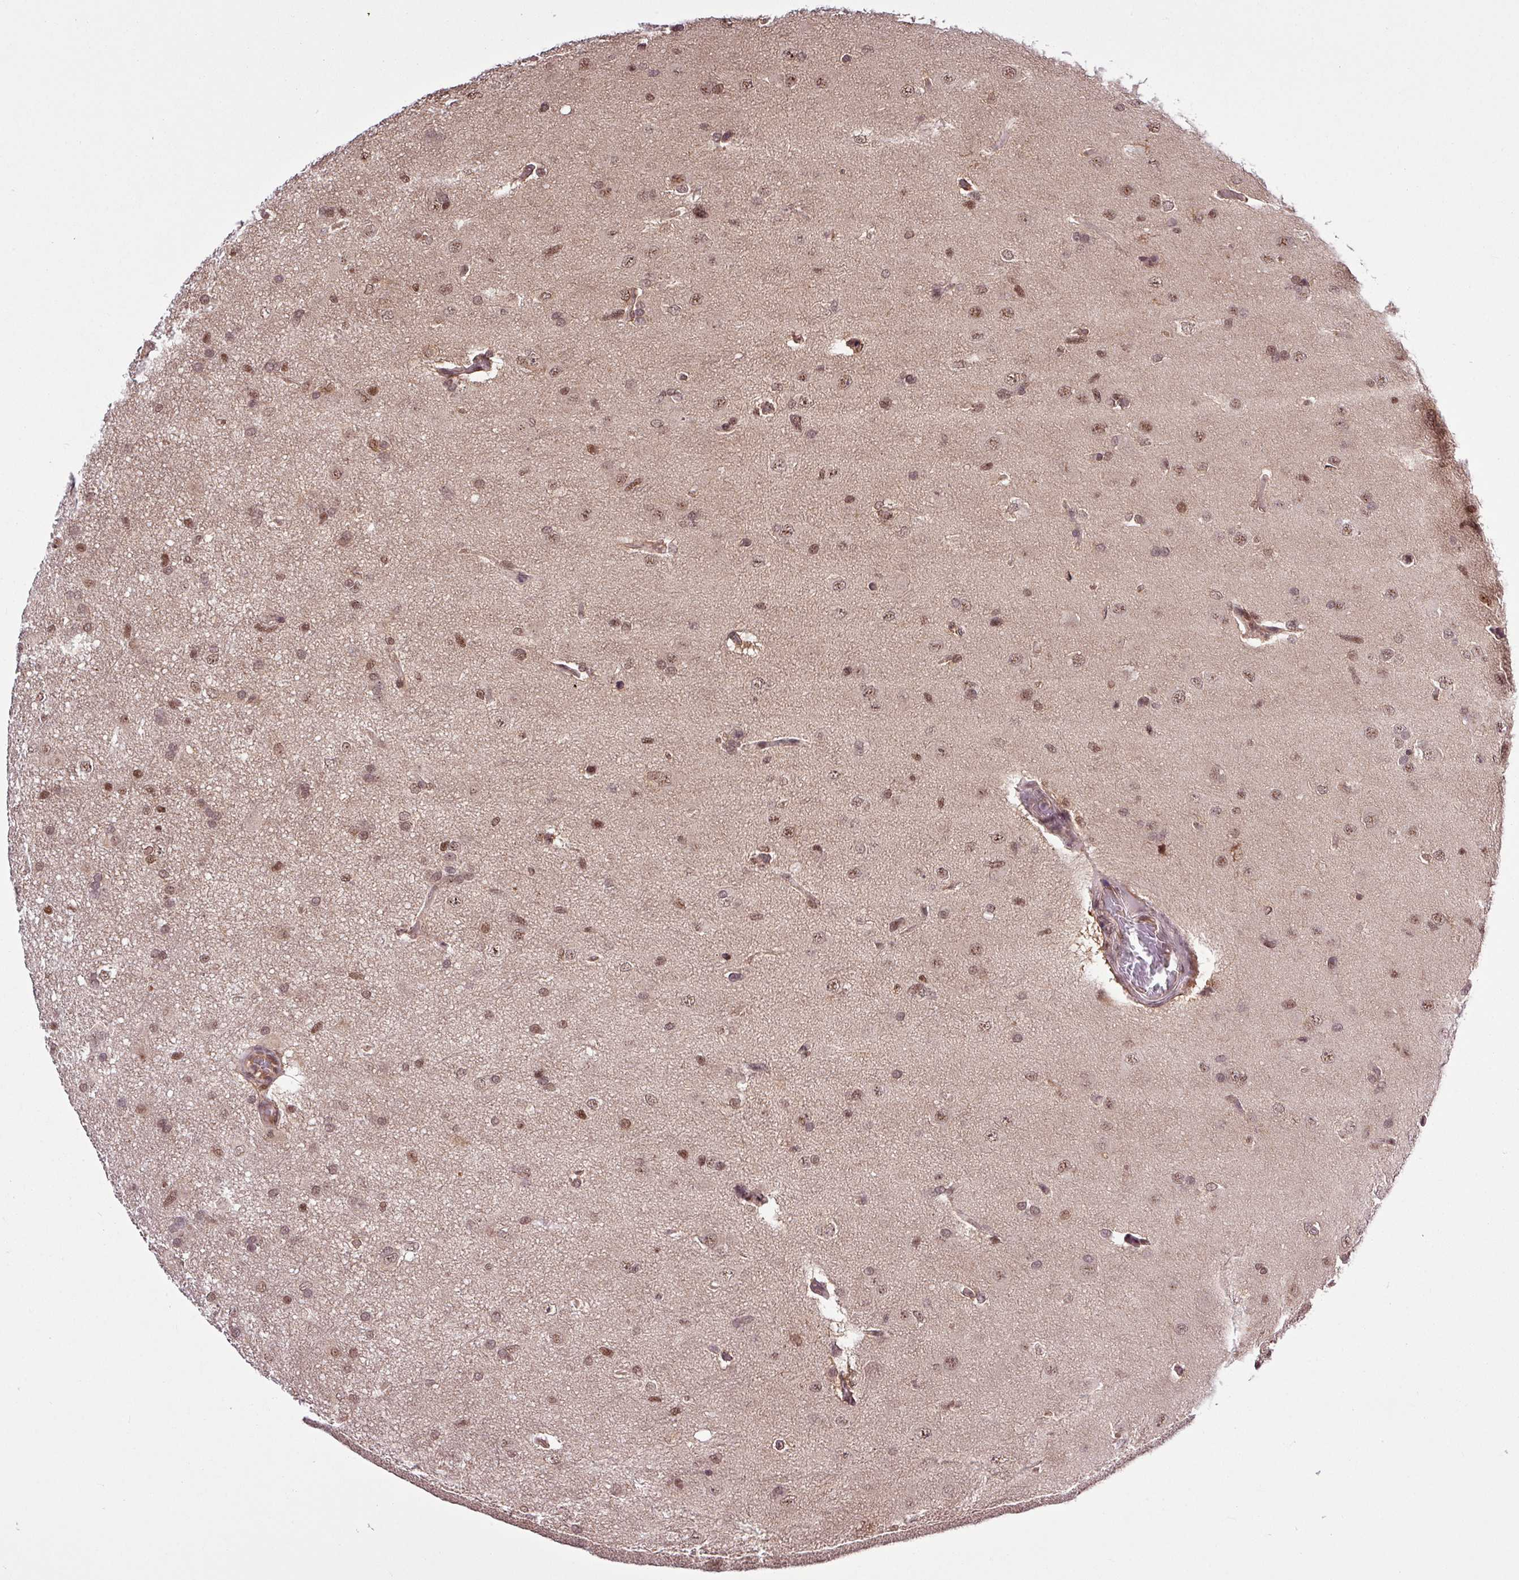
{"staining": {"intensity": "moderate", "quantity": ">75%", "location": "nuclear"}, "tissue": "glioma", "cell_type": "Tumor cells", "image_type": "cancer", "snomed": [{"axis": "morphology", "description": "Glioma, malignant, High grade"}, {"axis": "topography", "description": "Brain"}], "caption": "Immunohistochemical staining of malignant glioma (high-grade) exhibits medium levels of moderate nuclear protein positivity in about >75% of tumor cells.", "gene": "ITPKC", "patient": {"sex": "male", "age": 53}}